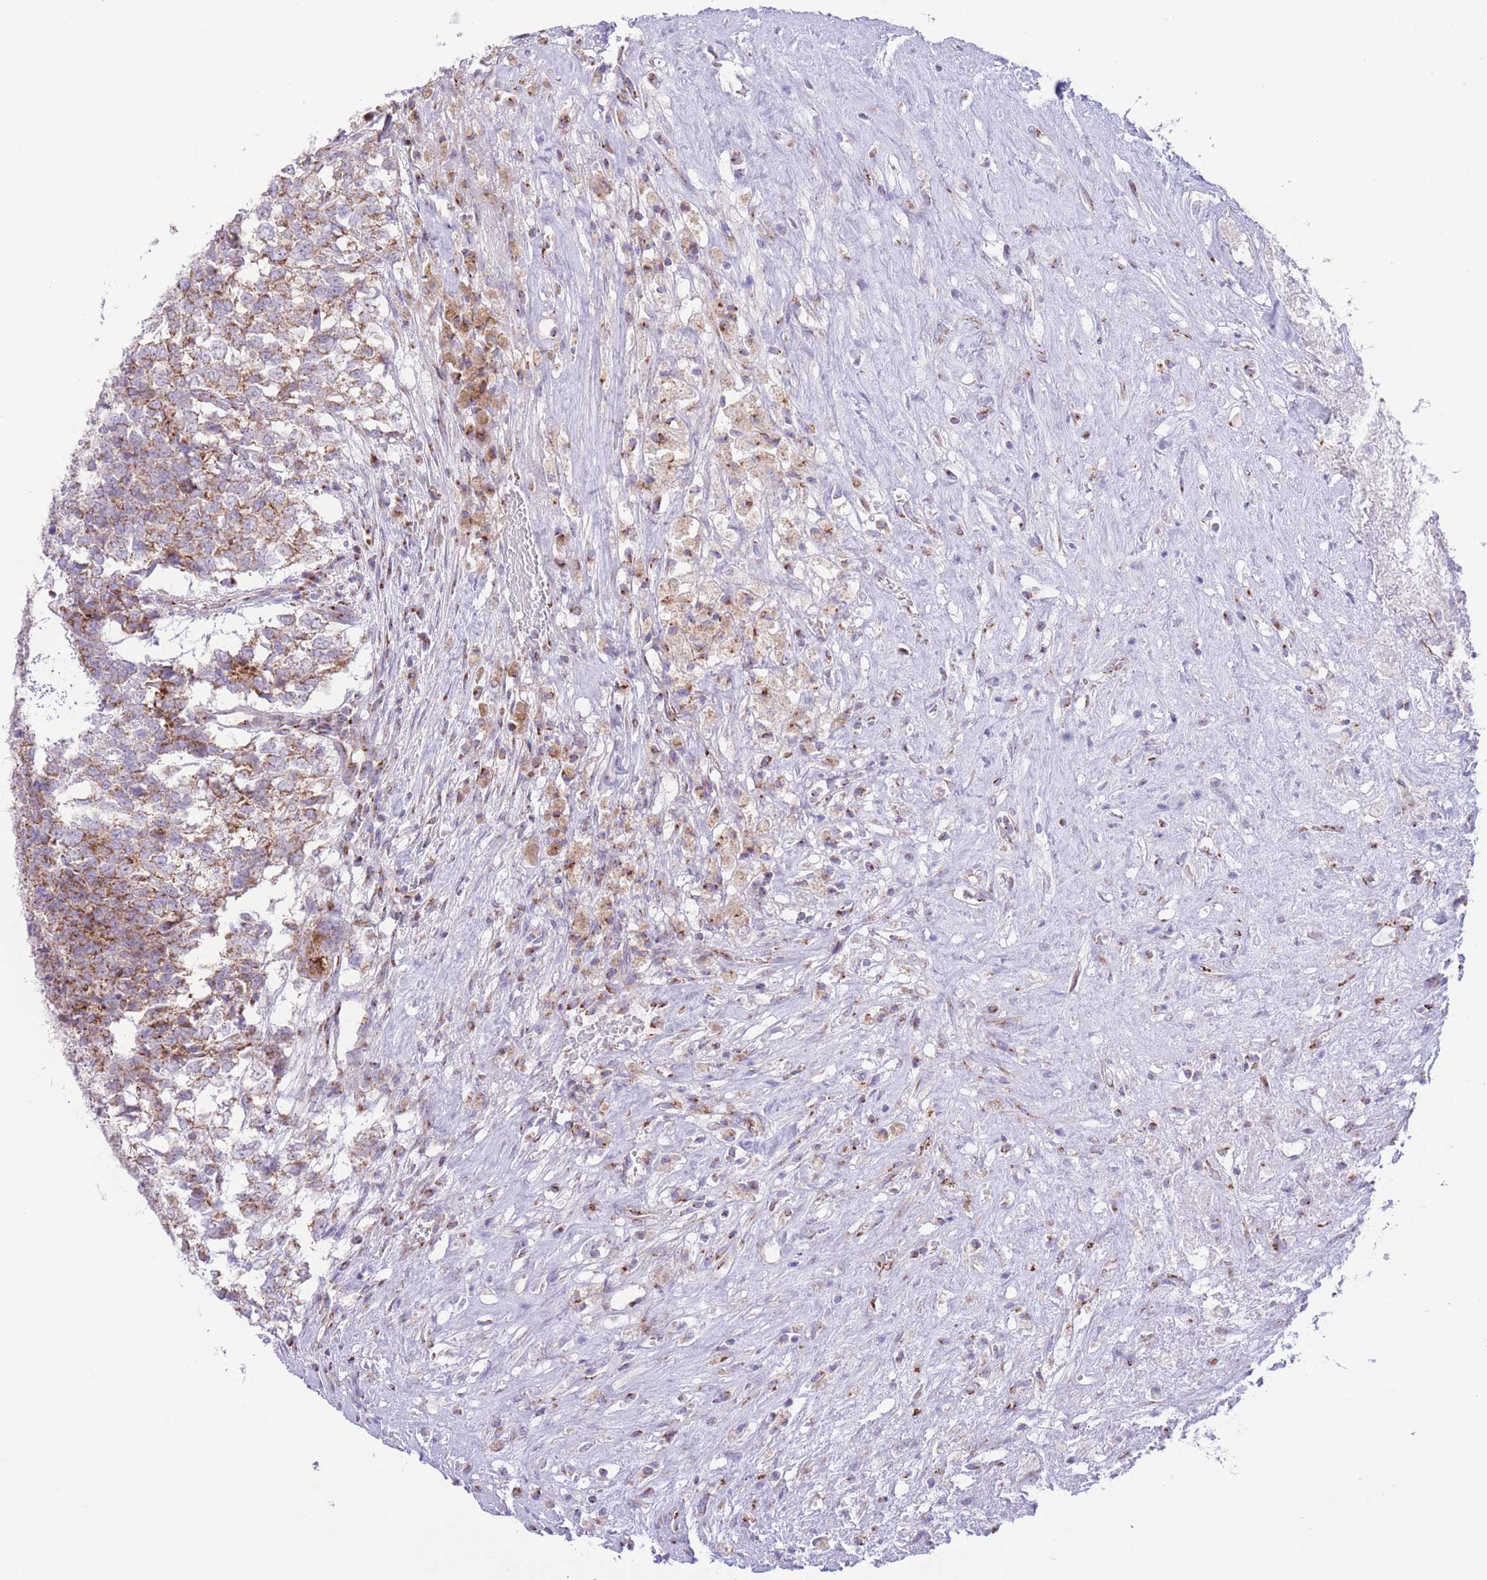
{"staining": {"intensity": "moderate", "quantity": ">75%", "location": "cytoplasmic/membranous"}, "tissue": "testis cancer", "cell_type": "Tumor cells", "image_type": "cancer", "snomed": [{"axis": "morphology", "description": "Carcinoma, Embryonal, NOS"}, {"axis": "topography", "description": "Testis"}], "caption": "This image shows immunohistochemistry staining of human testis cancer (embryonal carcinoma), with medium moderate cytoplasmic/membranous staining in approximately >75% of tumor cells.", "gene": "MPND", "patient": {"sex": "male", "age": 23}}